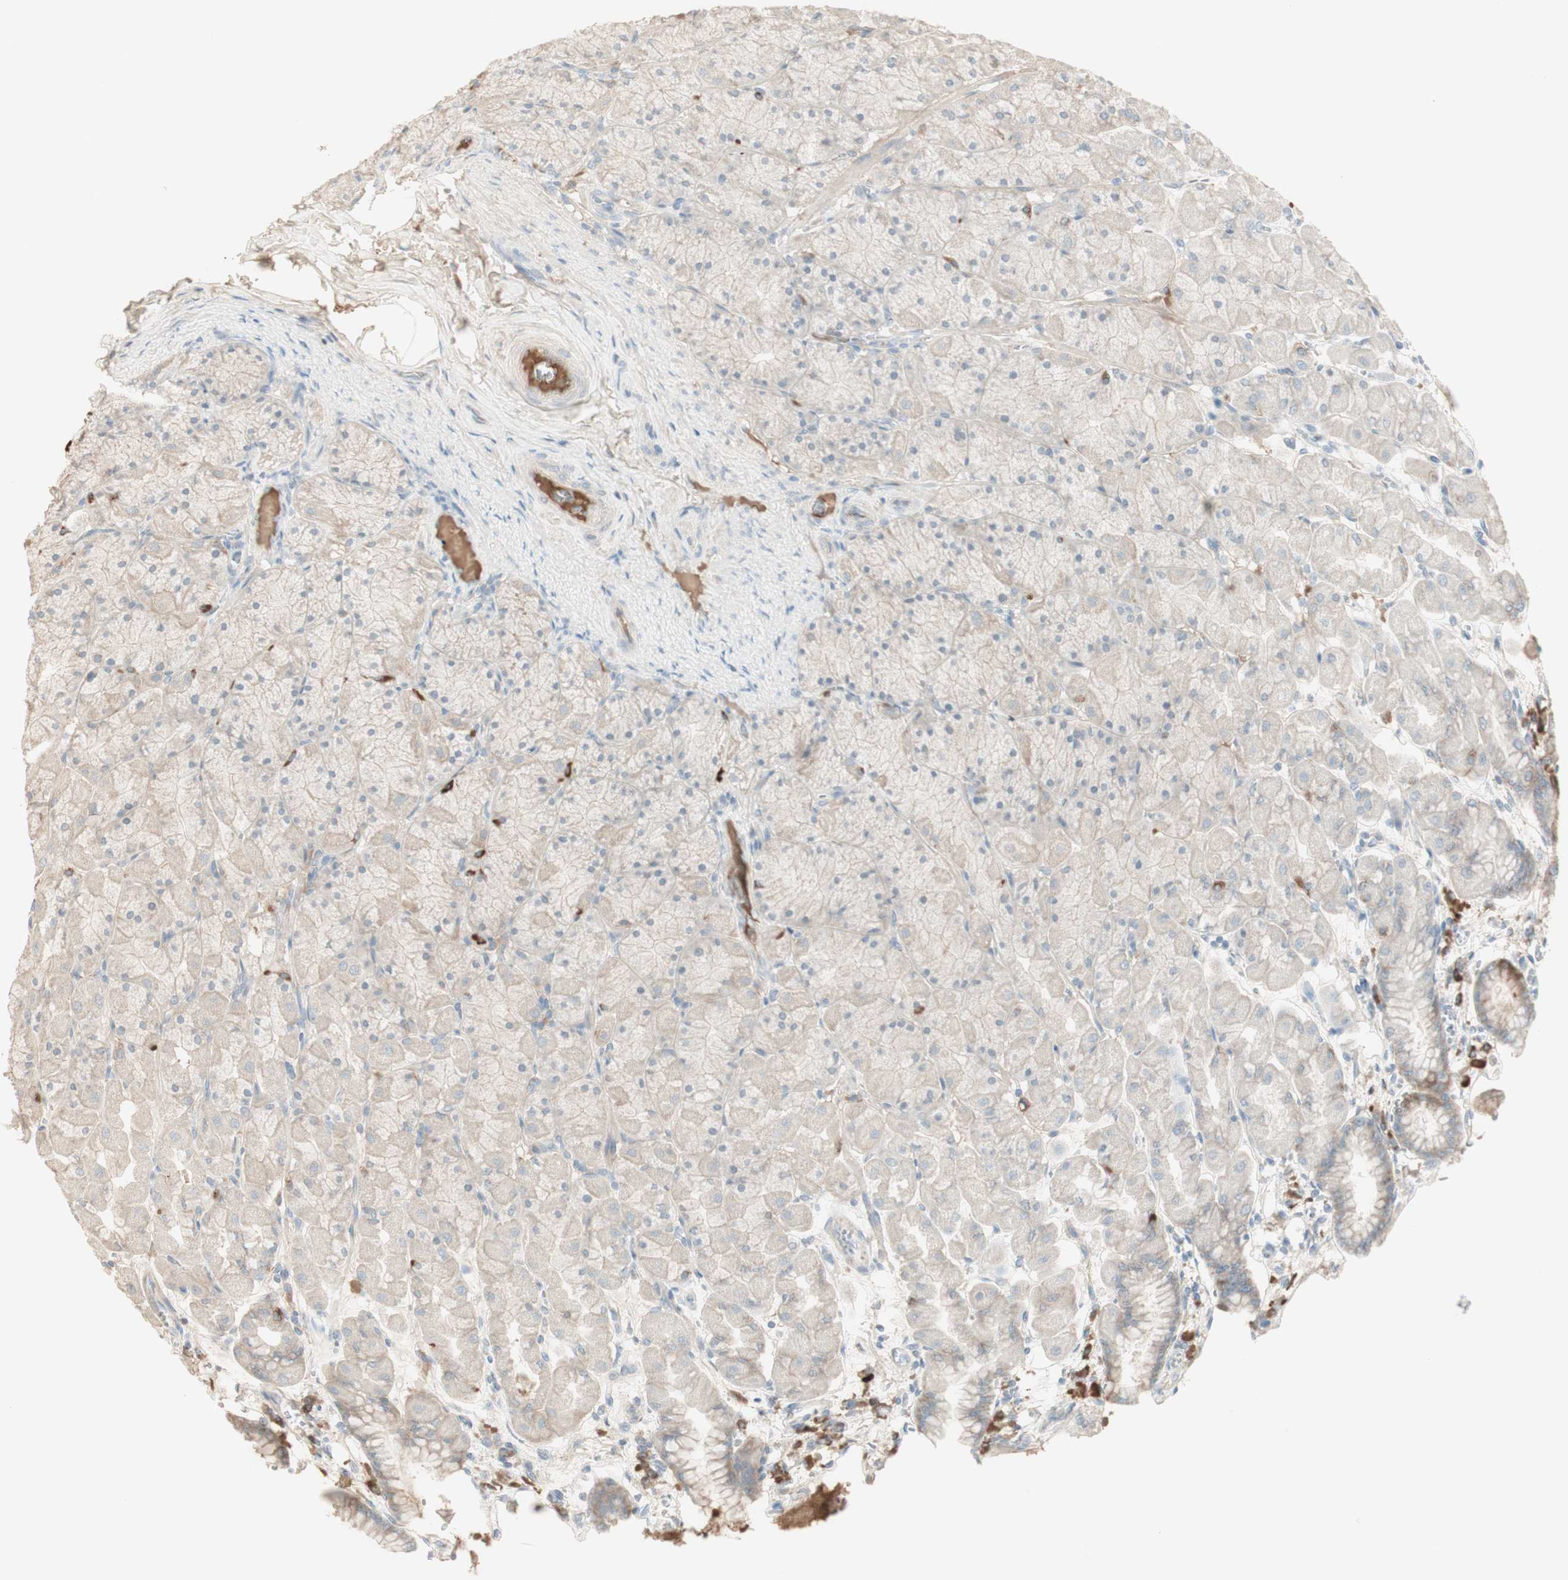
{"staining": {"intensity": "weak", "quantity": ">75%", "location": "cytoplasmic/membranous"}, "tissue": "stomach", "cell_type": "Glandular cells", "image_type": "normal", "snomed": [{"axis": "morphology", "description": "Normal tissue, NOS"}, {"axis": "topography", "description": "Stomach, upper"}], "caption": "Immunohistochemical staining of benign human stomach reveals >75% levels of weak cytoplasmic/membranous protein positivity in approximately >75% of glandular cells.", "gene": "IFNG", "patient": {"sex": "female", "age": 56}}